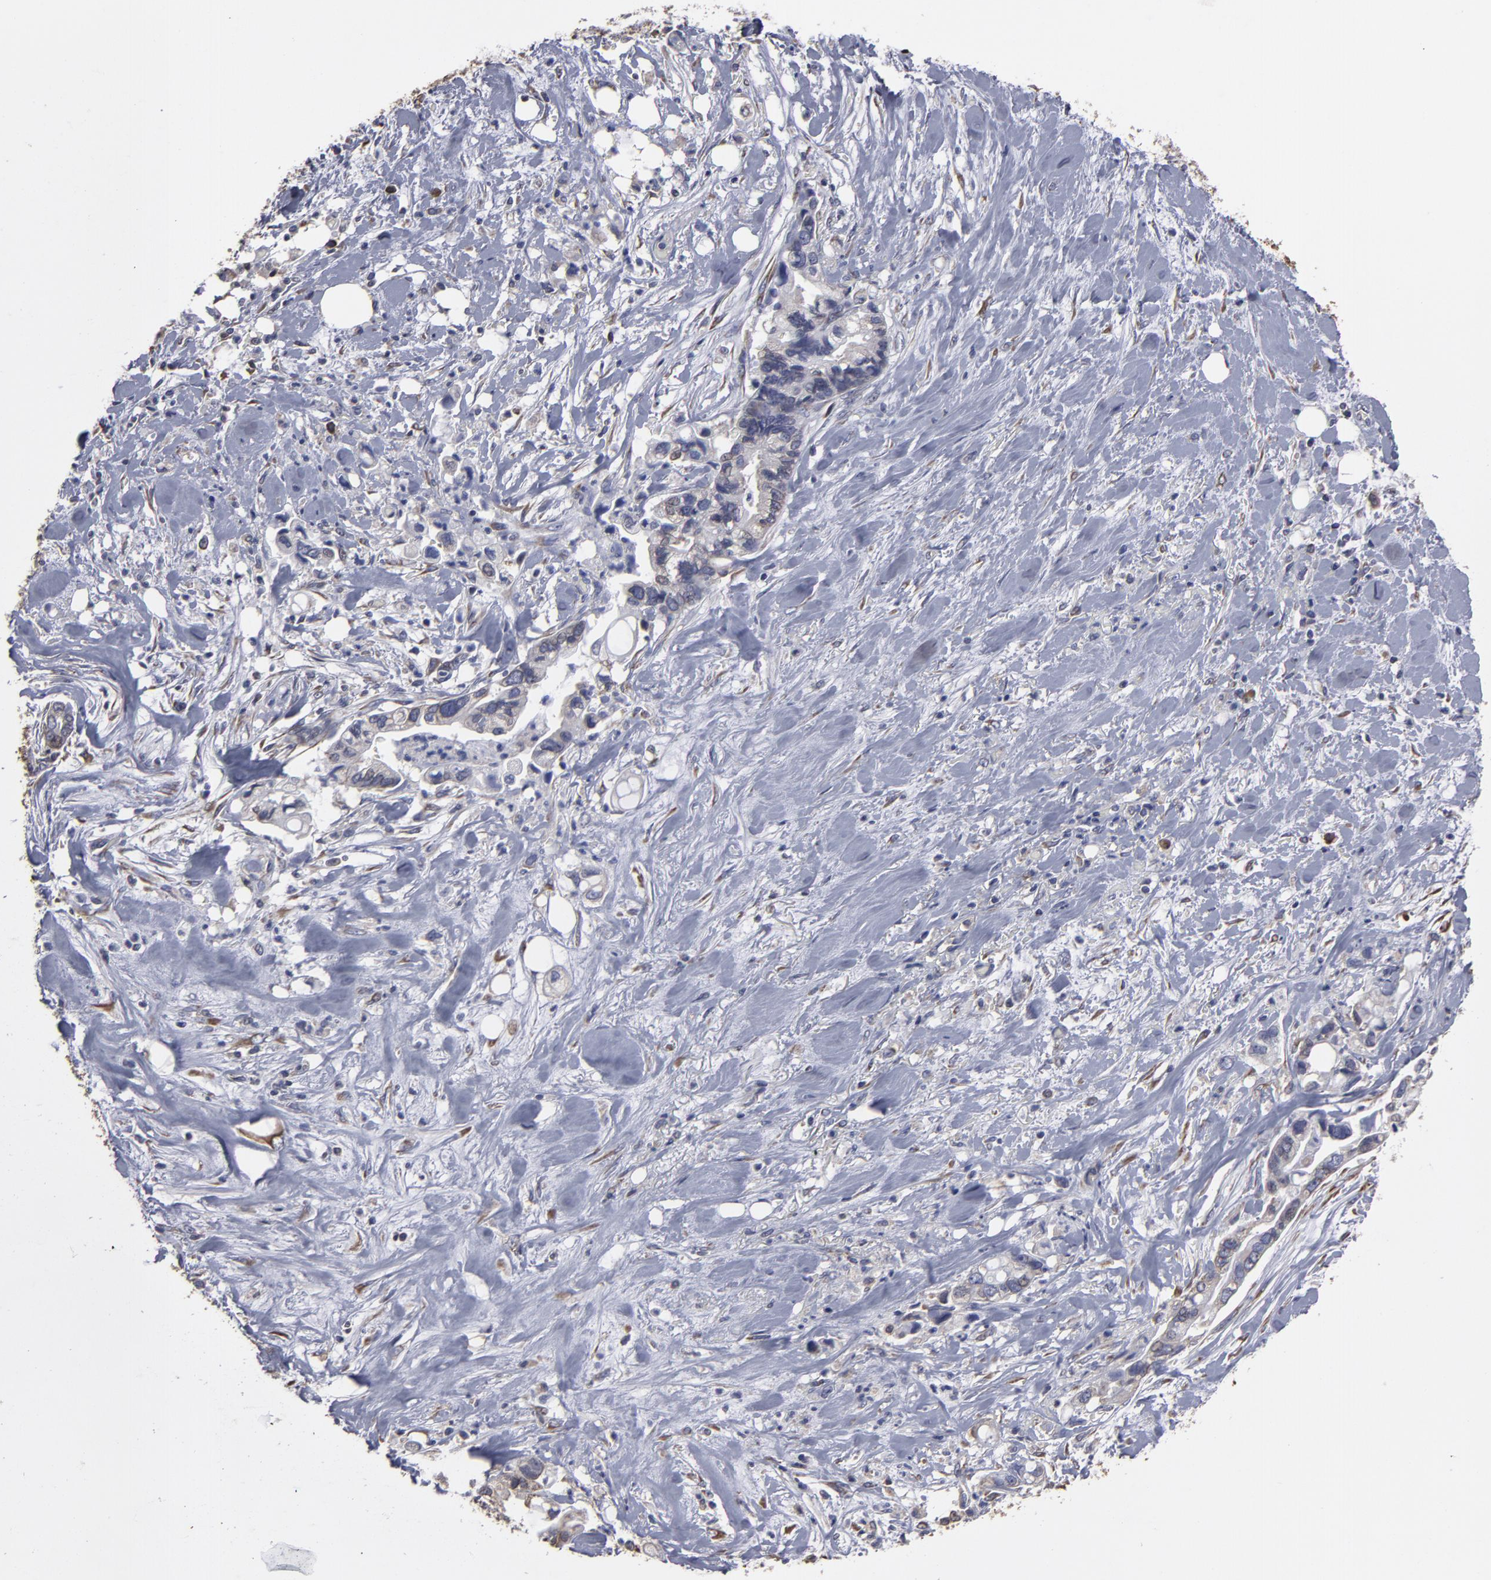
{"staining": {"intensity": "weak", "quantity": "25%-75%", "location": "cytoplasmic/membranous"}, "tissue": "pancreatic cancer", "cell_type": "Tumor cells", "image_type": "cancer", "snomed": [{"axis": "morphology", "description": "Adenocarcinoma, NOS"}, {"axis": "topography", "description": "Pancreas"}], "caption": "Adenocarcinoma (pancreatic) was stained to show a protein in brown. There is low levels of weak cytoplasmic/membranous staining in about 25%-75% of tumor cells.", "gene": "SND1", "patient": {"sex": "male", "age": 70}}